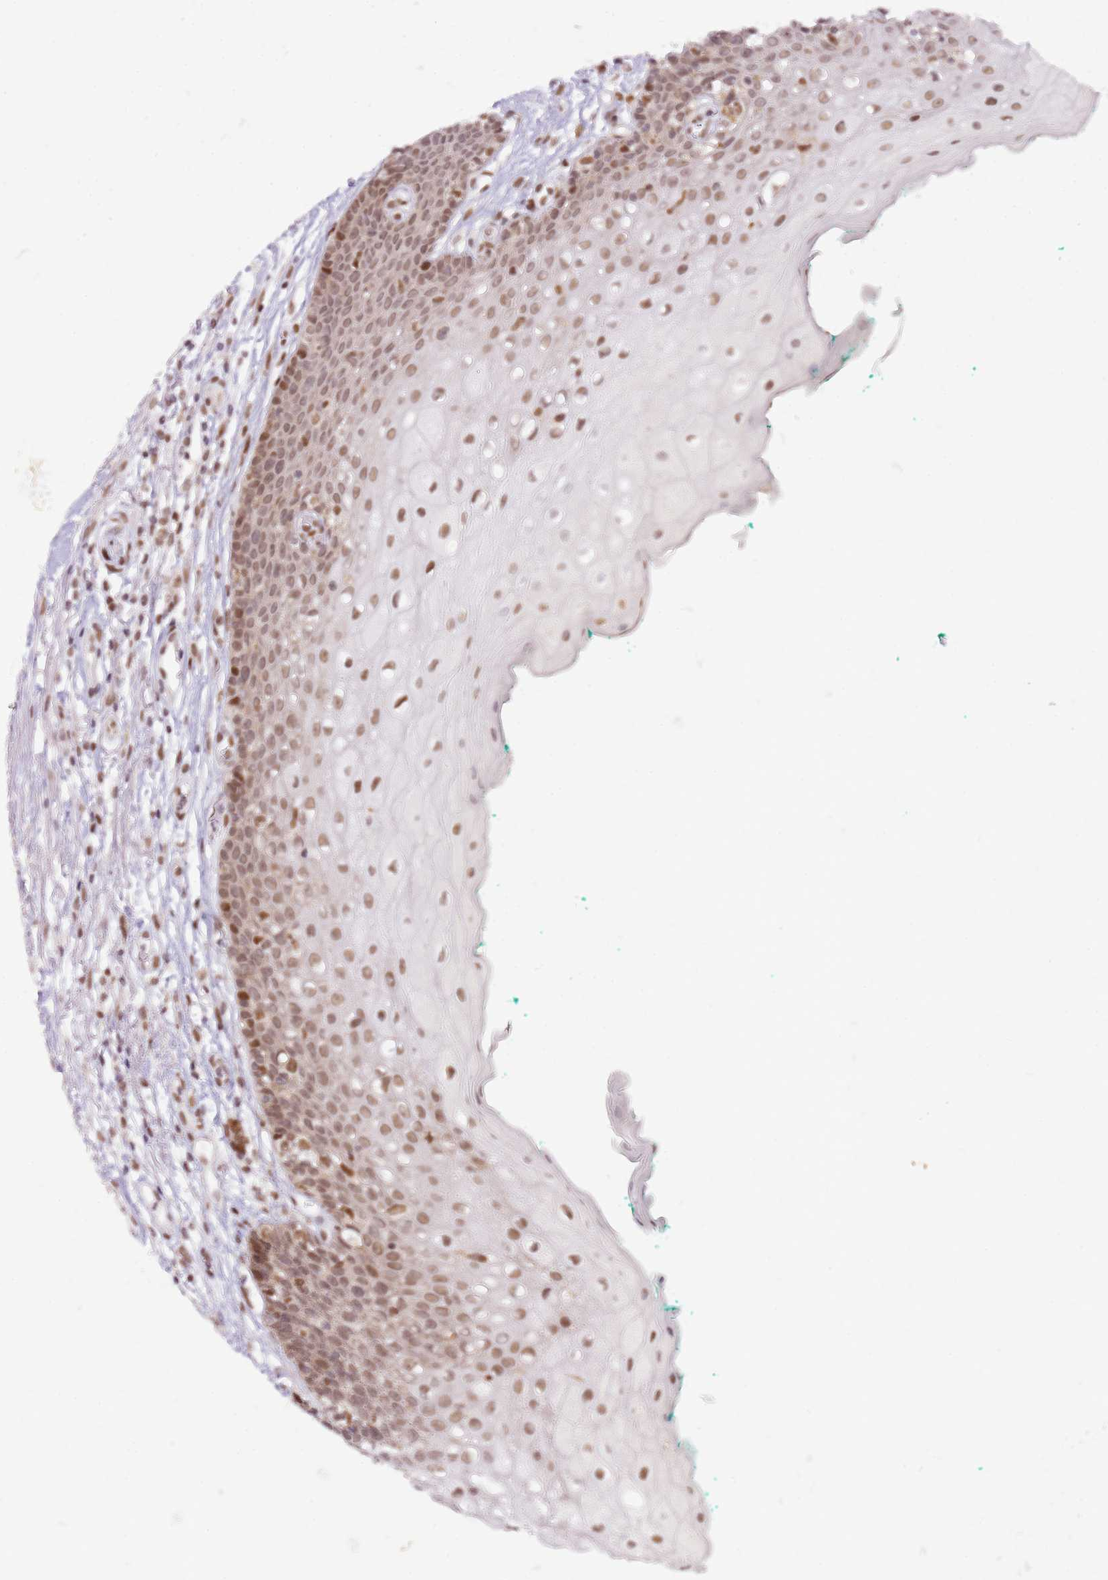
{"staining": {"intensity": "moderate", "quantity": ">75%", "location": "nuclear"}, "tissue": "oral mucosa", "cell_type": "Squamous epithelial cells", "image_type": "normal", "snomed": [{"axis": "morphology", "description": "Normal tissue, NOS"}, {"axis": "morphology", "description": "Squamous cell carcinoma, NOS"}, {"axis": "topography", "description": "Oral tissue"}, {"axis": "topography", "description": "Tounge, NOS"}, {"axis": "topography", "description": "Head-Neck"}], "caption": "Protein expression analysis of unremarkable oral mucosa exhibits moderate nuclear staining in approximately >75% of squamous epithelial cells.", "gene": "PHC2", "patient": {"sex": "male", "age": 79}}